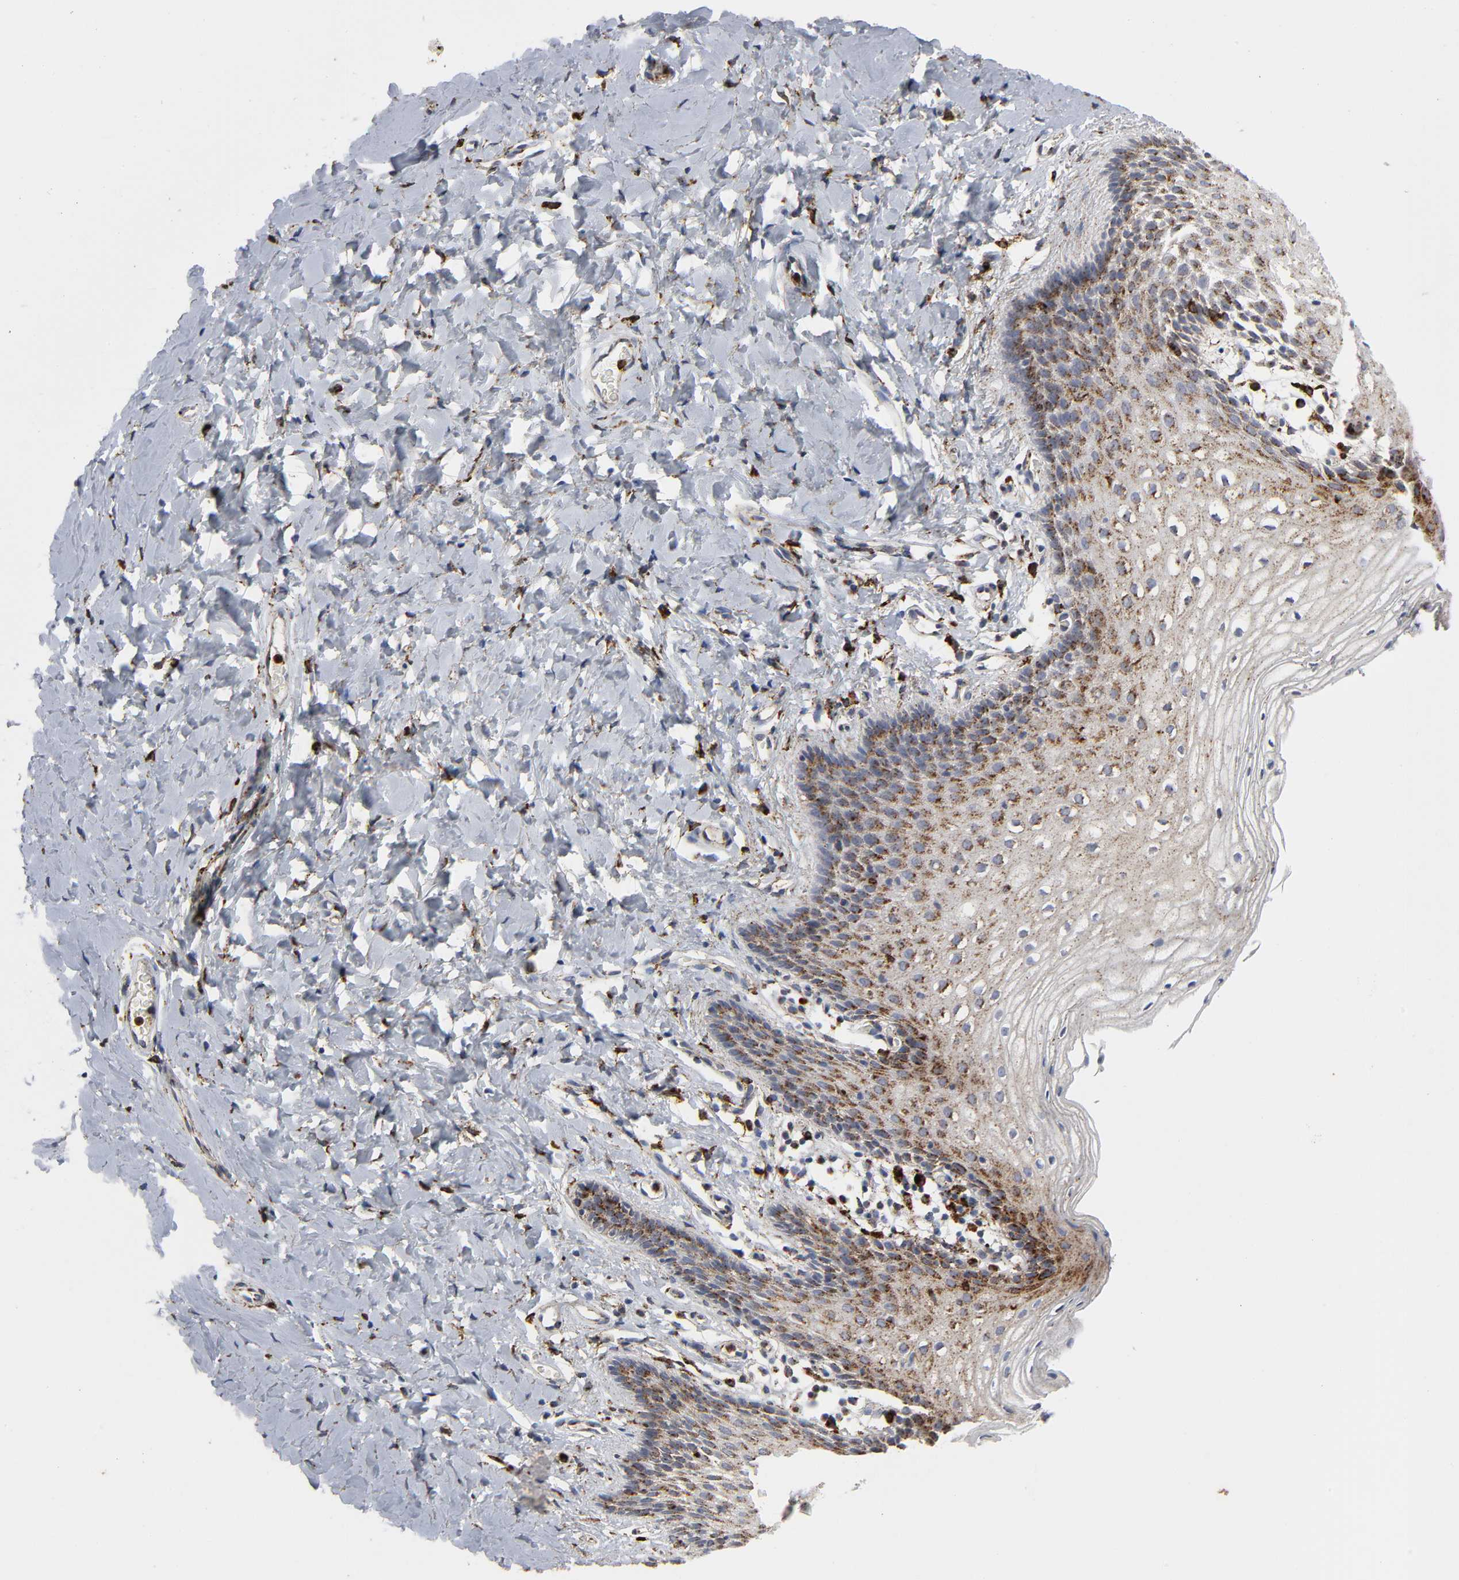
{"staining": {"intensity": "strong", "quantity": "25%-75%", "location": "cytoplasmic/membranous"}, "tissue": "vagina", "cell_type": "Squamous epithelial cells", "image_type": "normal", "snomed": [{"axis": "morphology", "description": "Normal tissue, NOS"}, {"axis": "topography", "description": "Vagina"}], "caption": "Immunohistochemical staining of benign vagina exhibits high levels of strong cytoplasmic/membranous positivity in approximately 25%-75% of squamous epithelial cells. Using DAB (brown) and hematoxylin (blue) stains, captured at high magnification using brightfield microscopy.", "gene": "PSAP", "patient": {"sex": "female", "age": 55}}